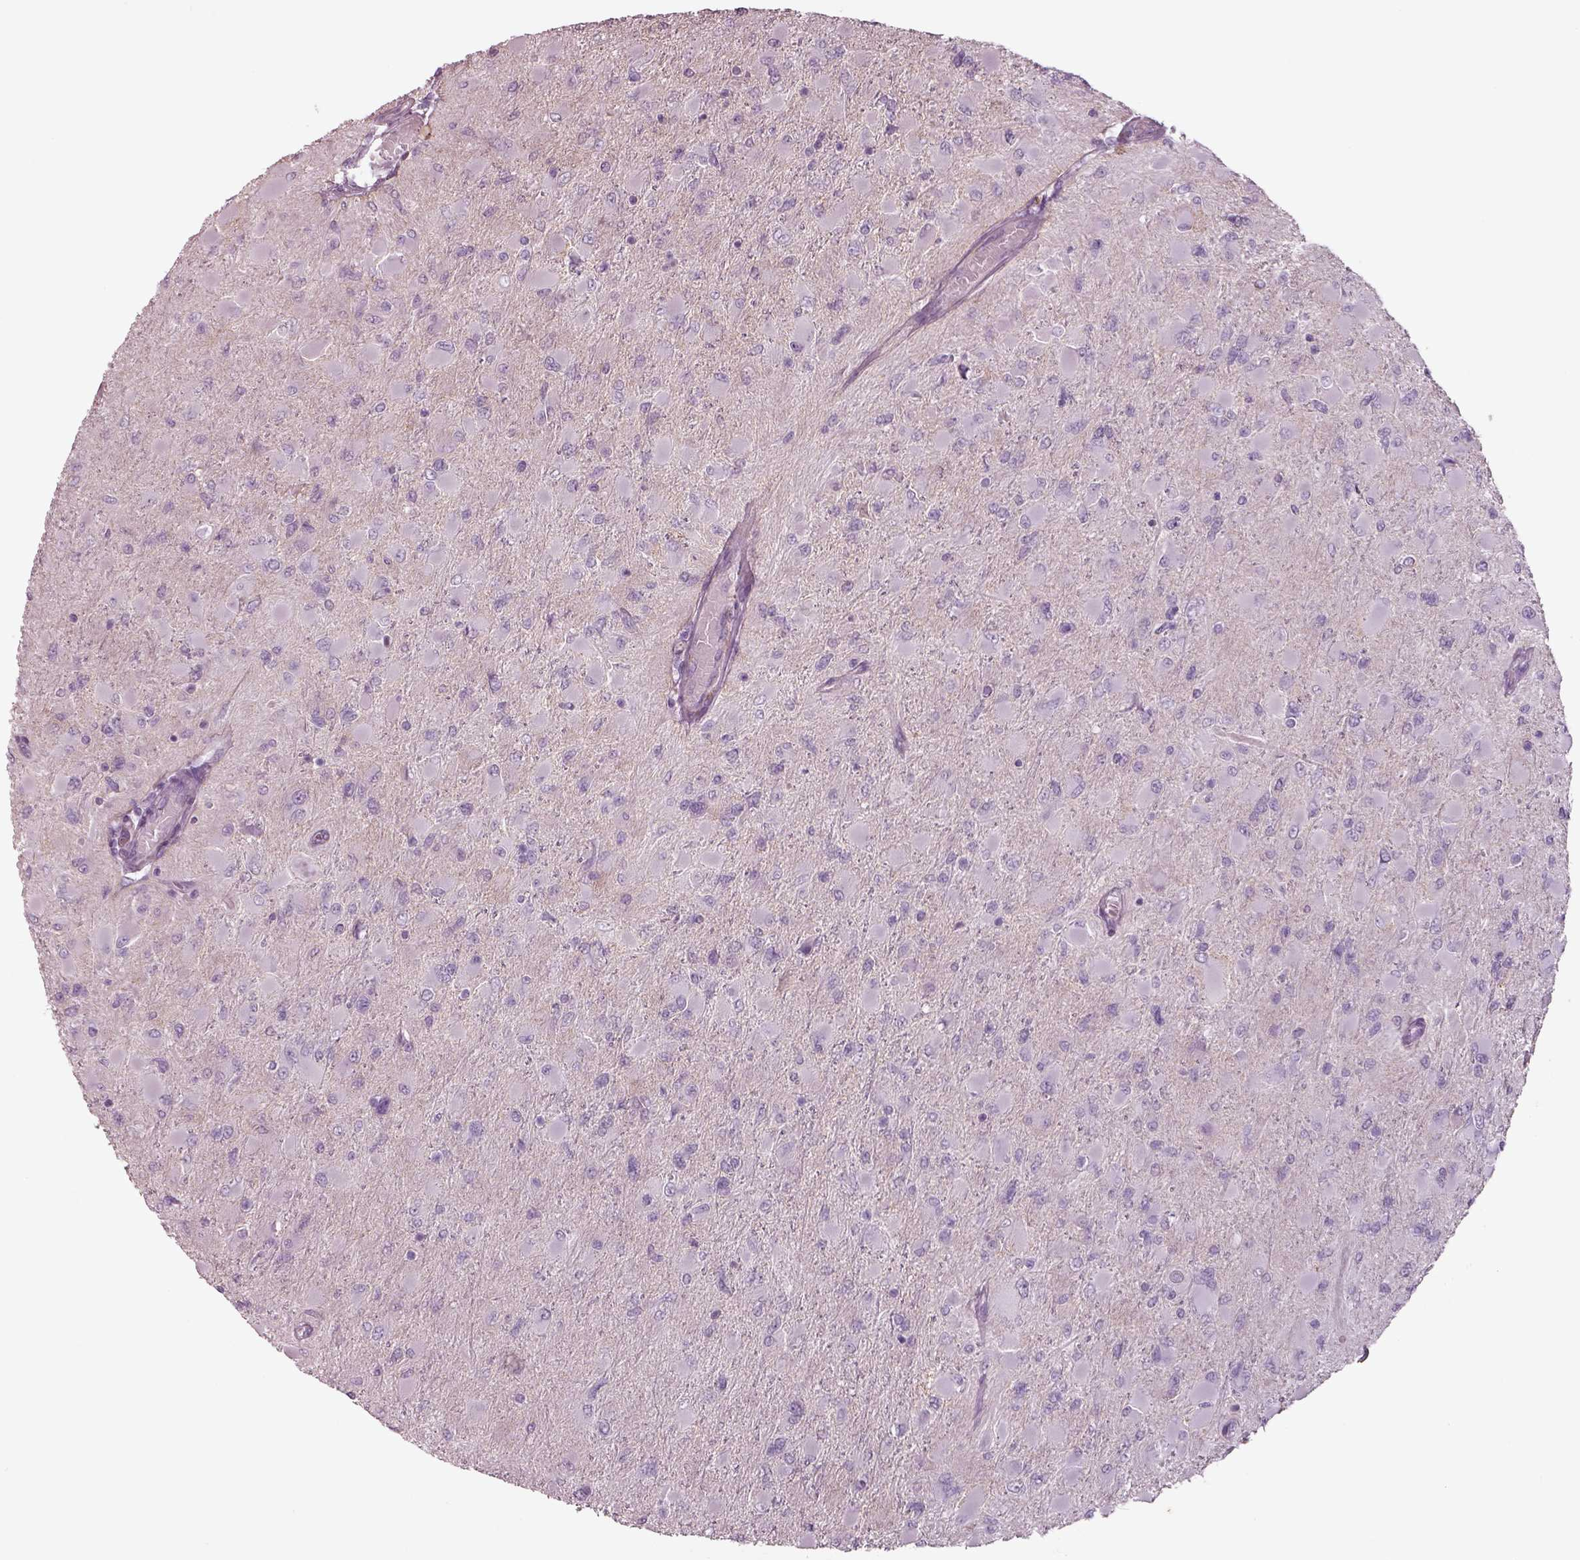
{"staining": {"intensity": "negative", "quantity": "none", "location": "none"}, "tissue": "glioma", "cell_type": "Tumor cells", "image_type": "cancer", "snomed": [{"axis": "morphology", "description": "Glioma, malignant, High grade"}, {"axis": "topography", "description": "Cerebral cortex"}], "caption": "Photomicrograph shows no protein staining in tumor cells of glioma tissue.", "gene": "SEPTIN14", "patient": {"sex": "female", "age": 36}}